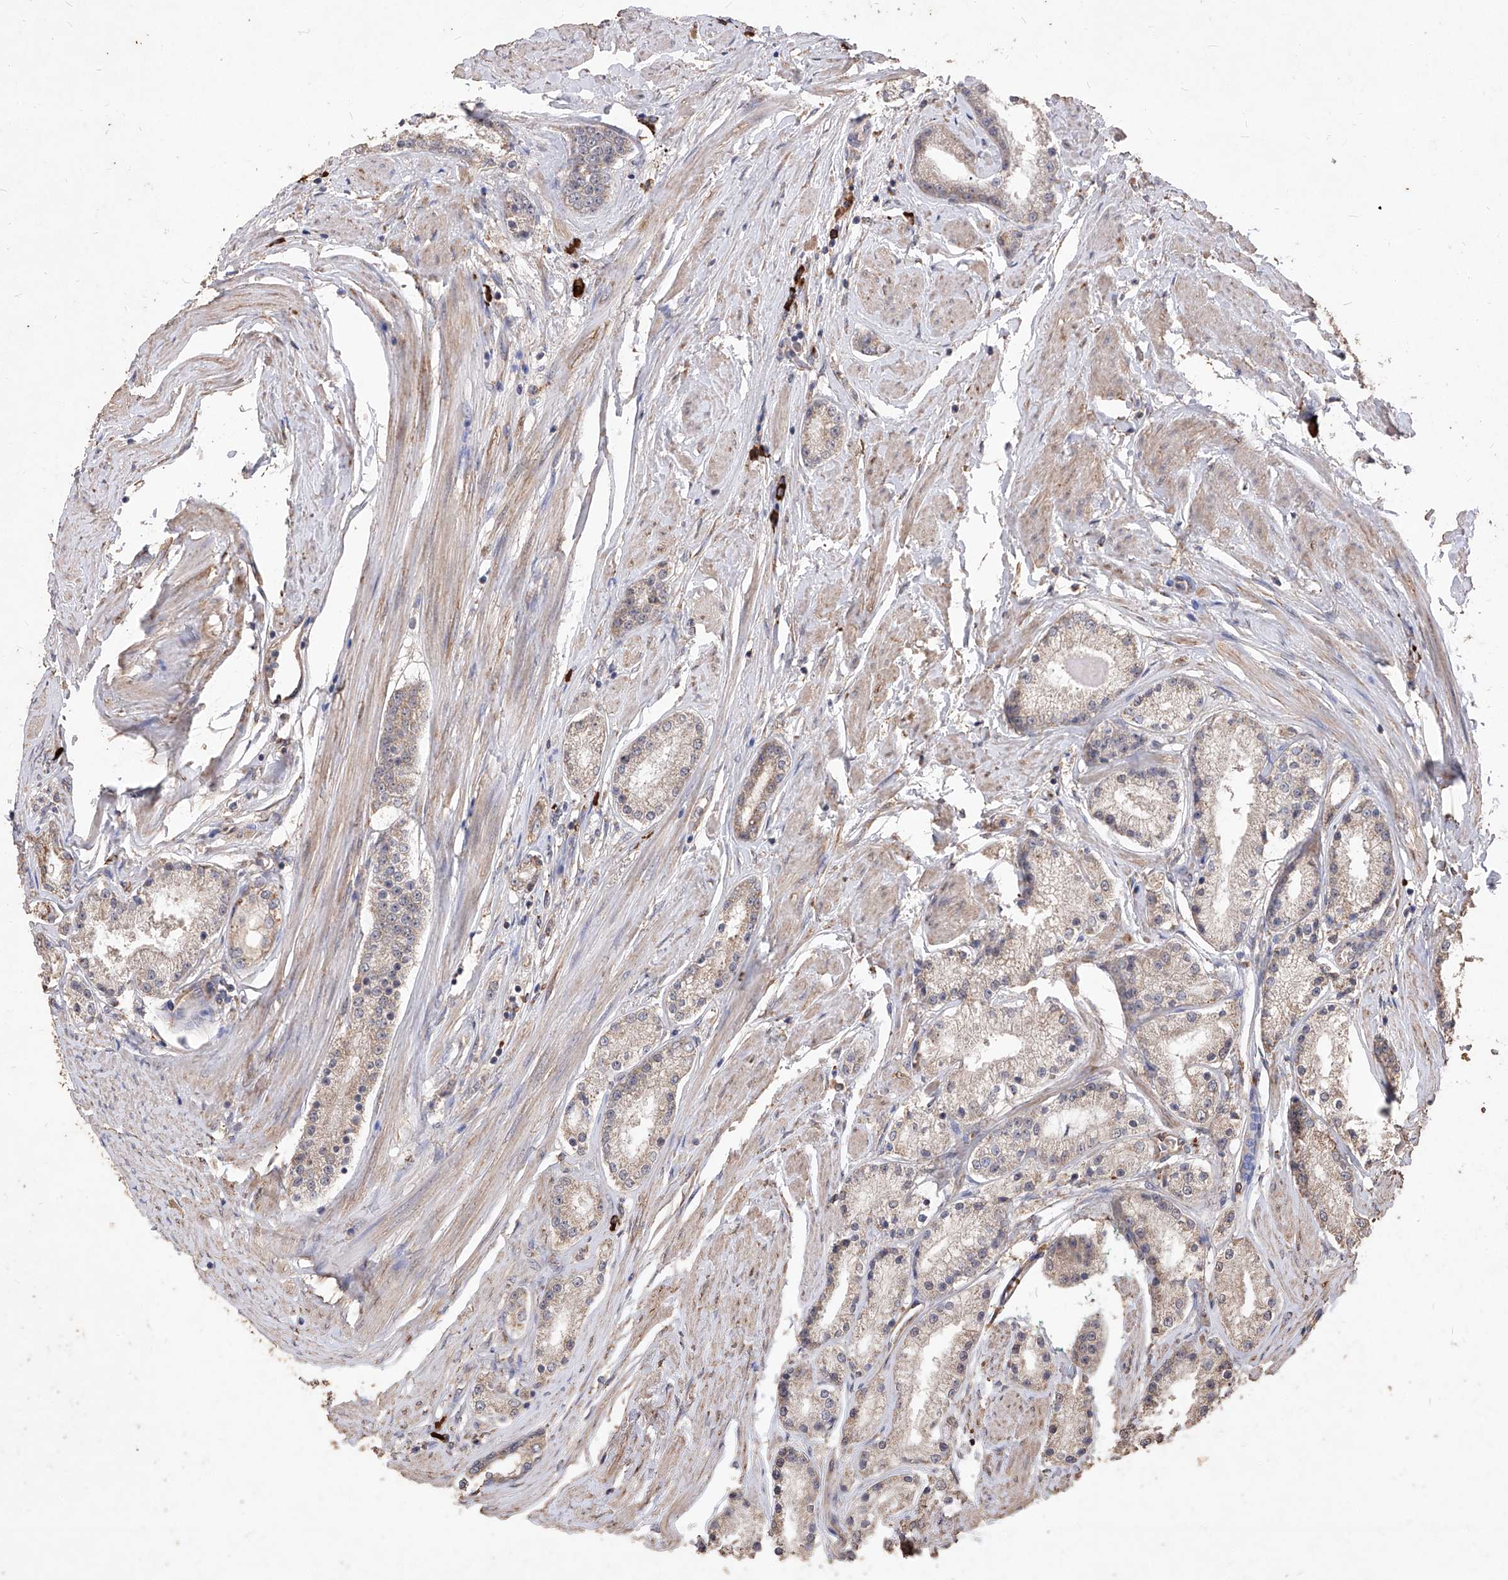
{"staining": {"intensity": "weak", "quantity": ">75%", "location": "cytoplasmic/membranous"}, "tissue": "prostate cancer", "cell_type": "Tumor cells", "image_type": "cancer", "snomed": [{"axis": "morphology", "description": "Adenocarcinoma, Low grade"}, {"axis": "topography", "description": "Prostate"}], "caption": "Tumor cells show low levels of weak cytoplasmic/membranous staining in approximately >75% of cells in low-grade adenocarcinoma (prostate). The staining was performed using DAB, with brown indicating positive protein expression. Nuclei are stained blue with hematoxylin.", "gene": "EML1", "patient": {"sex": "male", "age": 63}}